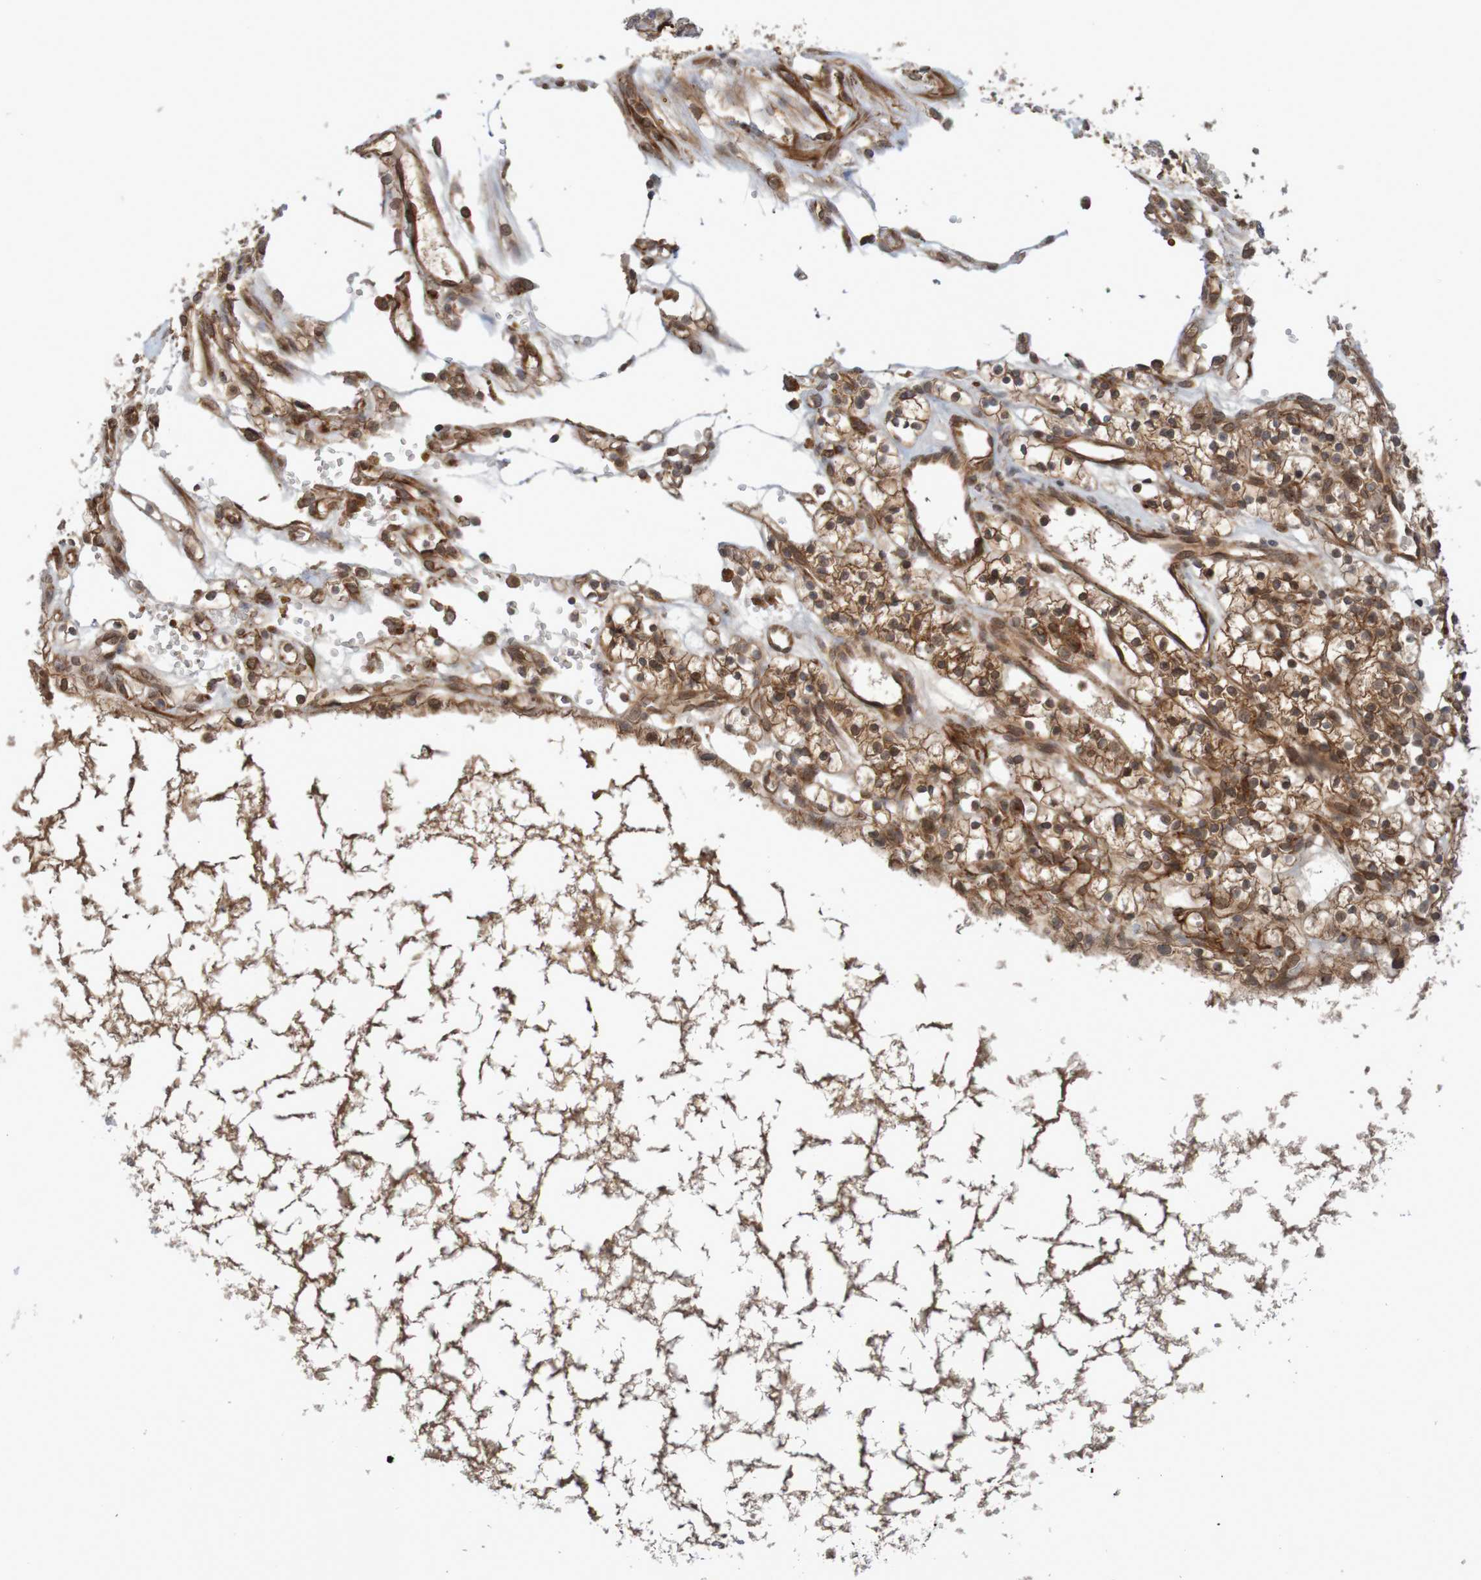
{"staining": {"intensity": "strong", "quantity": ">75%", "location": "cytoplasmic/membranous"}, "tissue": "renal cancer", "cell_type": "Tumor cells", "image_type": "cancer", "snomed": [{"axis": "morphology", "description": "Adenocarcinoma, NOS"}, {"axis": "topography", "description": "Kidney"}], "caption": "Protein staining by immunohistochemistry (IHC) shows strong cytoplasmic/membranous positivity in approximately >75% of tumor cells in renal cancer. The staining was performed using DAB (3,3'-diaminobenzidine) to visualize the protein expression in brown, while the nuclei were stained in blue with hematoxylin (Magnification: 20x).", "gene": "MRPL52", "patient": {"sex": "female", "age": 57}}